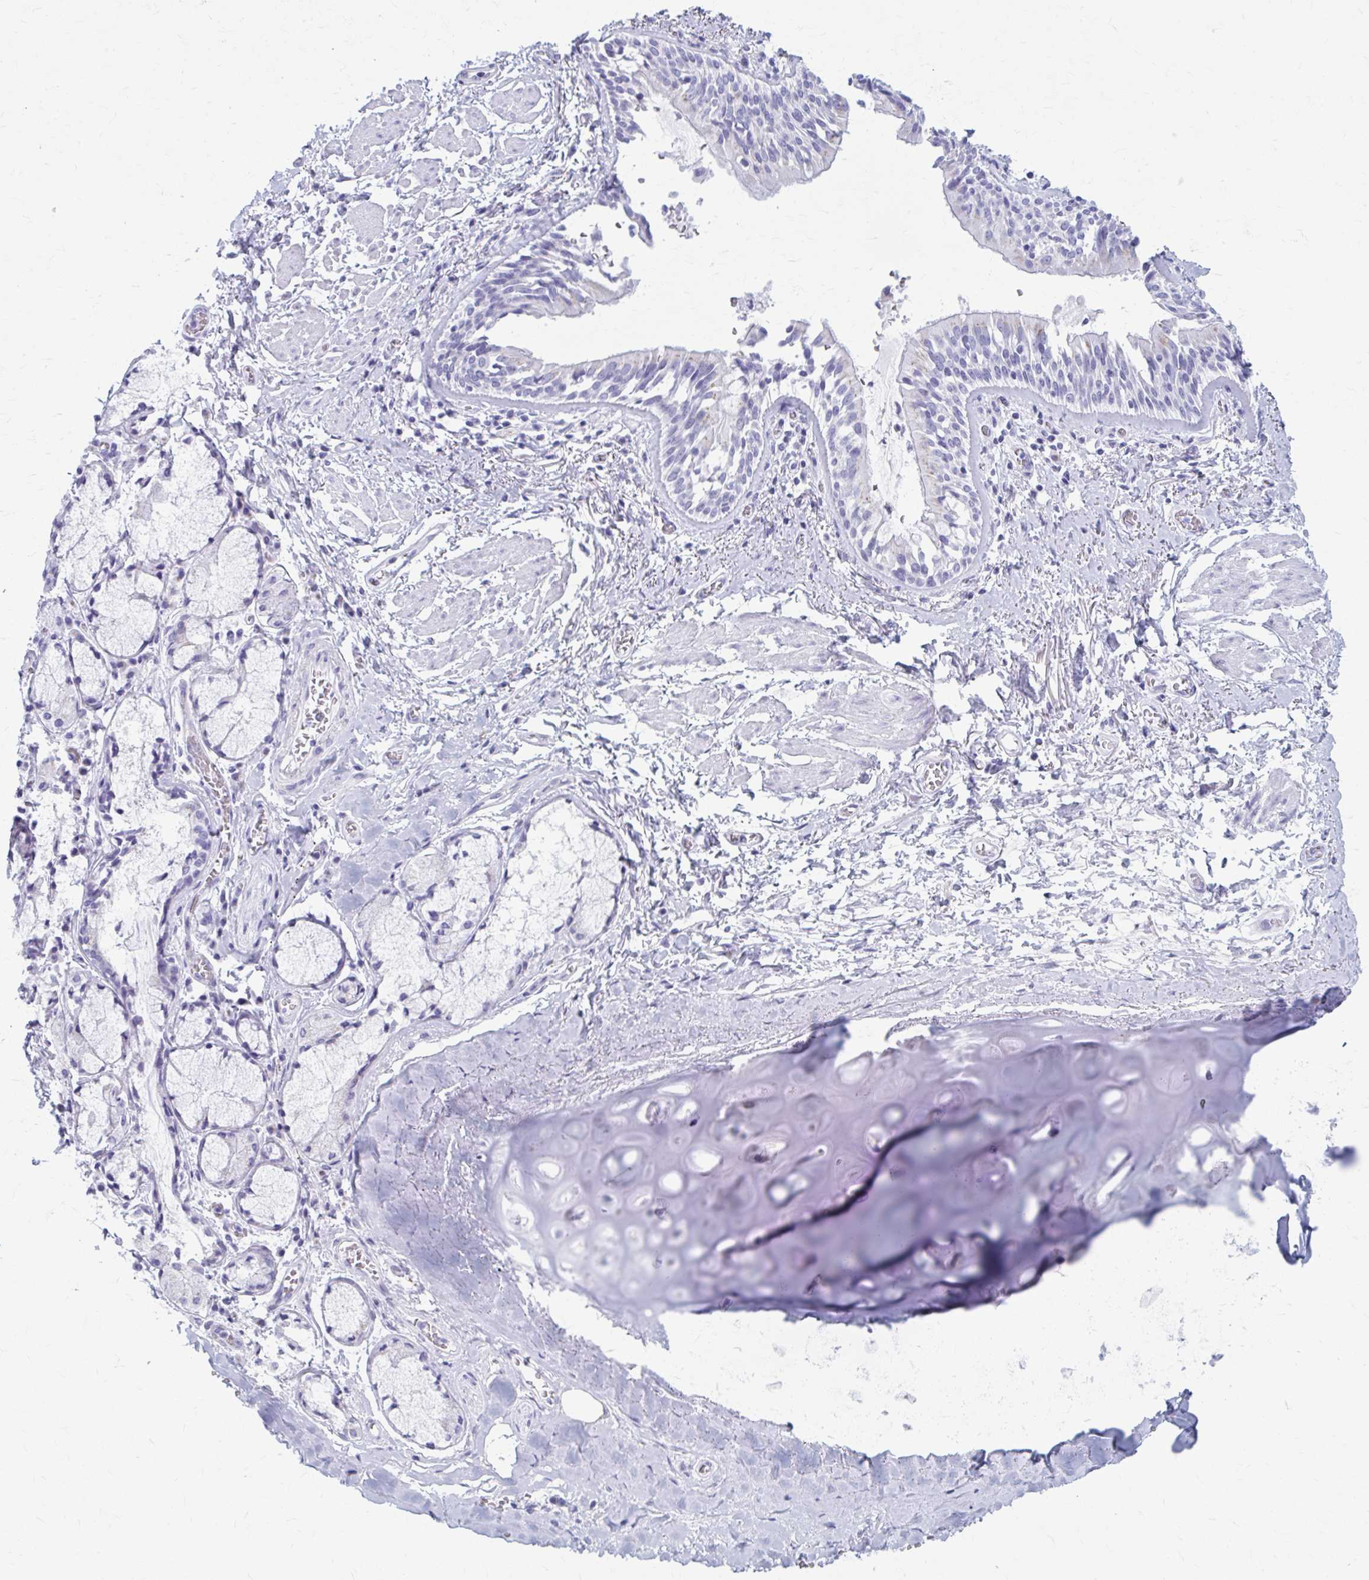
{"staining": {"intensity": "negative", "quantity": "none", "location": "none"}, "tissue": "adipose tissue", "cell_type": "Adipocytes", "image_type": "normal", "snomed": [{"axis": "morphology", "description": "Normal tissue, NOS"}, {"axis": "morphology", "description": "Degeneration, NOS"}, {"axis": "topography", "description": "Cartilage tissue"}, {"axis": "topography", "description": "Lung"}], "caption": "Photomicrograph shows no protein staining in adipocytes of benign adipose tissue. (Brightfield microscopy of DAB immunohistochemistry (IHC) at high magnification).", "gene": "KCNE2", "patient": {"sex": "female", "age": 61}}